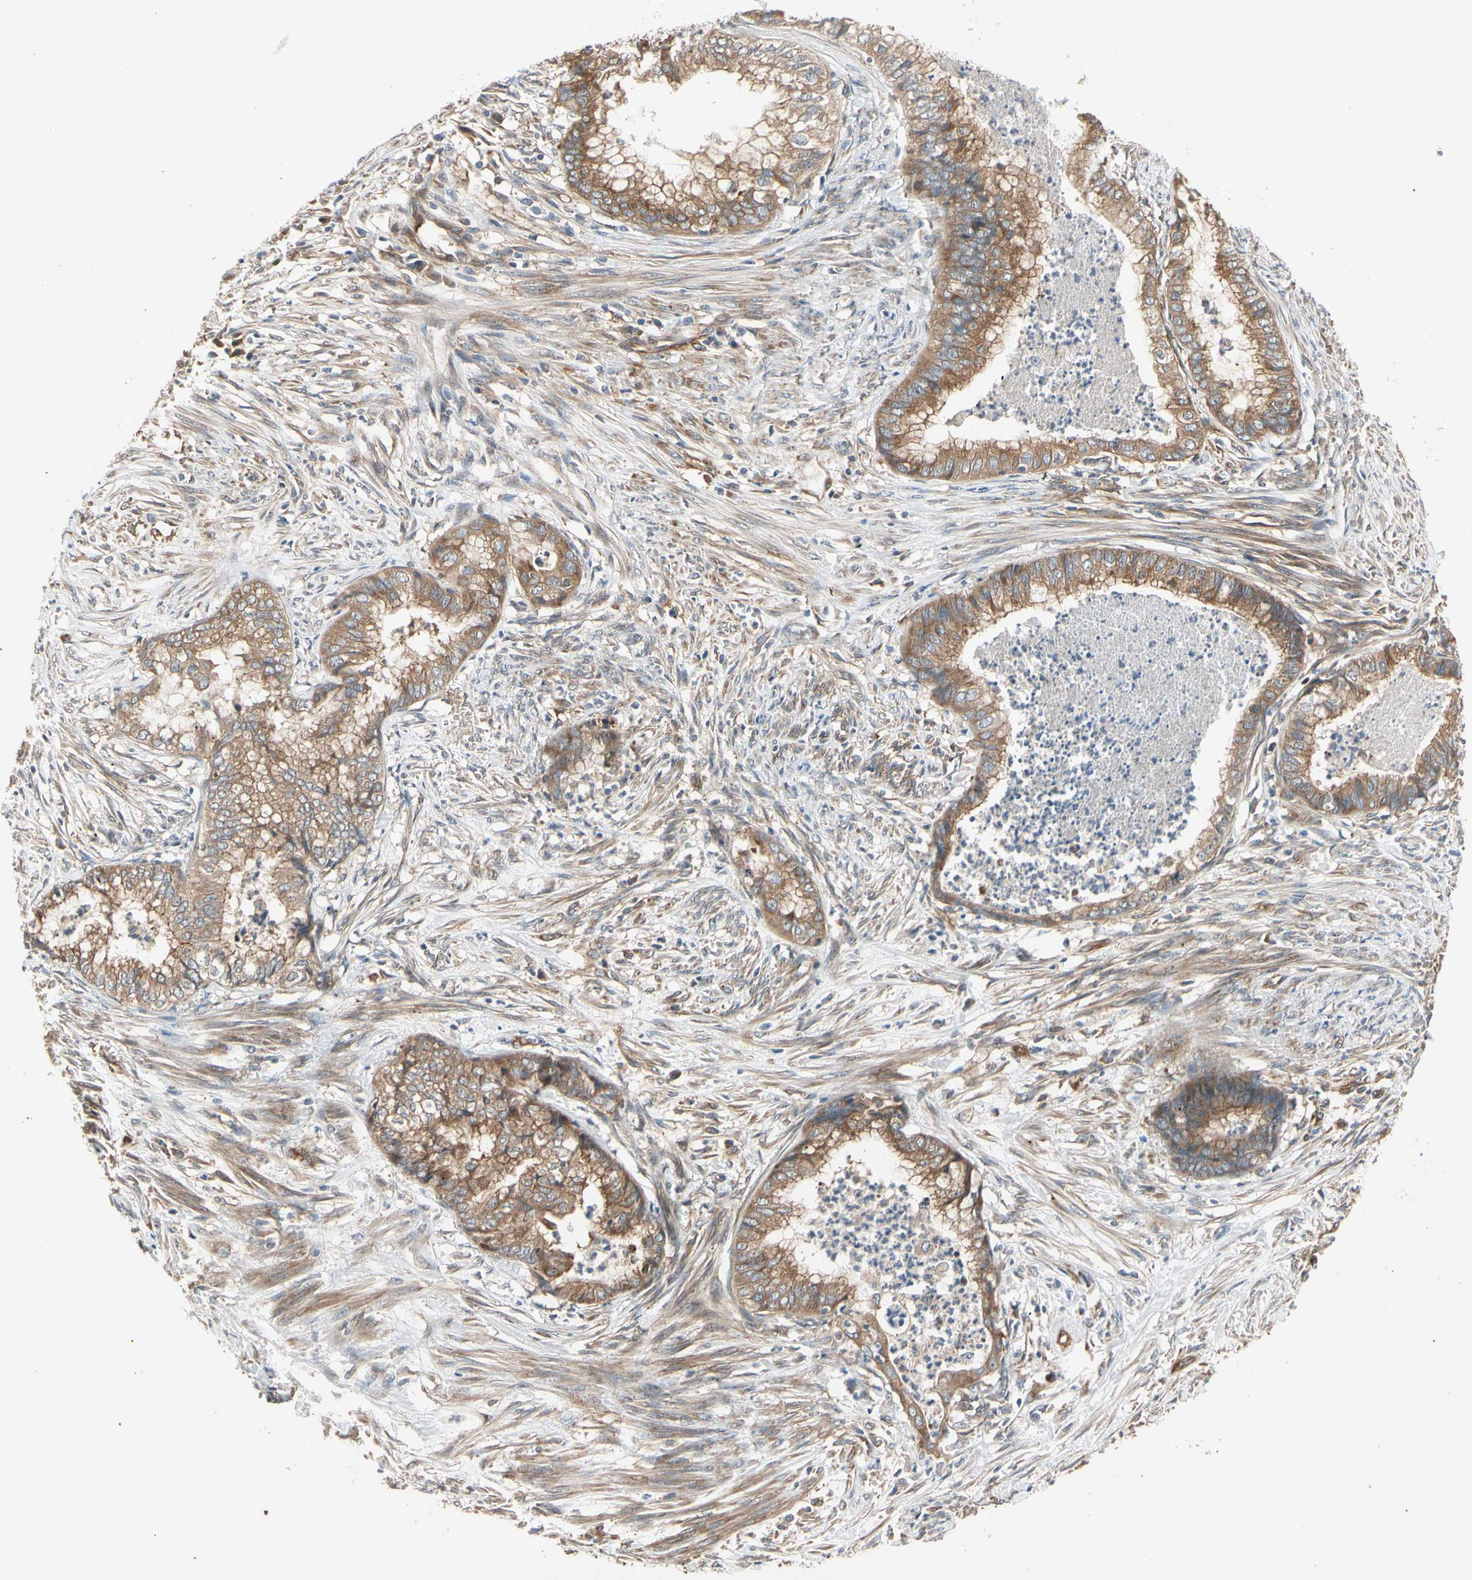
{"staining": {"intensity": "moderate", "quantity": ">75%", "location": "cytoplasmic/membranous"}, "tissue": "endometrial cancer", "cell_type": "Tumor cells", "image_type": "cancer", "snomed": [{"axis": "morphology", "description": "Necrosis, NOS"}, {"axis": "morphology", "description": "Adenocarcinoma, NOS"}, {"axis": "topography", "description": "Endometrium"}], "caption": "Protein expression analysis of human endometrial cancer reveals moderate cytoplasmic/membranous expression in about >75% of tumor cells.", "gene": "ROCK2", "patient": {"sex": "female", "age": 79}}